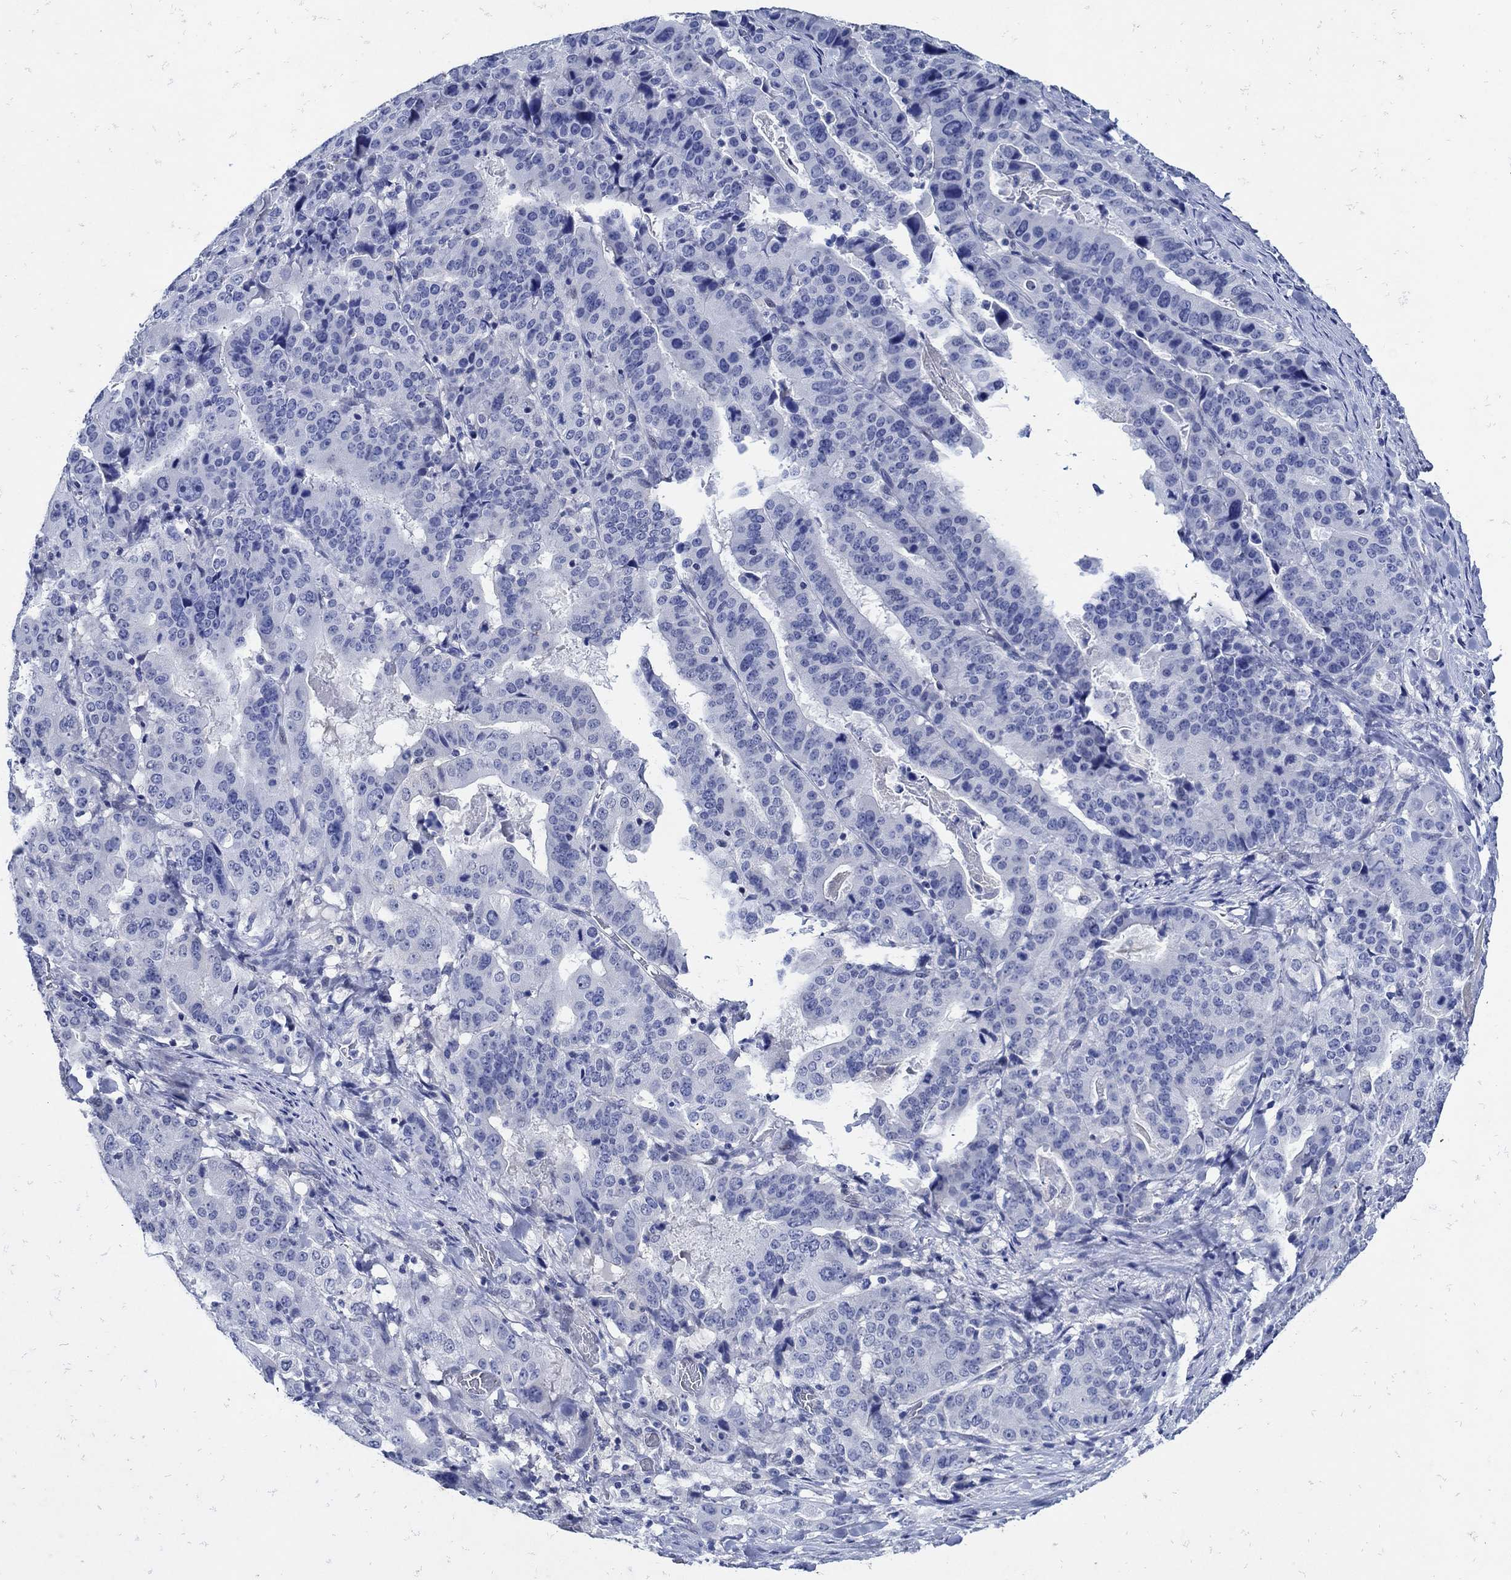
{"staining": {"intensity": "negative", "quantity": "none", "location": "none"}, "tissue": "stomach cancer", "cell_type": "Tumor cells", "image_type": "cancer", "snomed": [{"axis": "morphology", "description": "Adenocarcinoma, NOS"}, {"axis": "topography", "description": "Stomach"}], "caption": "High magnification brightfield microscopy of stomach cancer (adenocarcinoma) stained with DAB (brown) and counterstained with hematoxylin (blue): tumor cells show no significant positivity. (DAB IHC visualized using brightfield microscopy, high magnification).", "gene": "NOS1", "patient": {"sex": "male", "age": 48}}